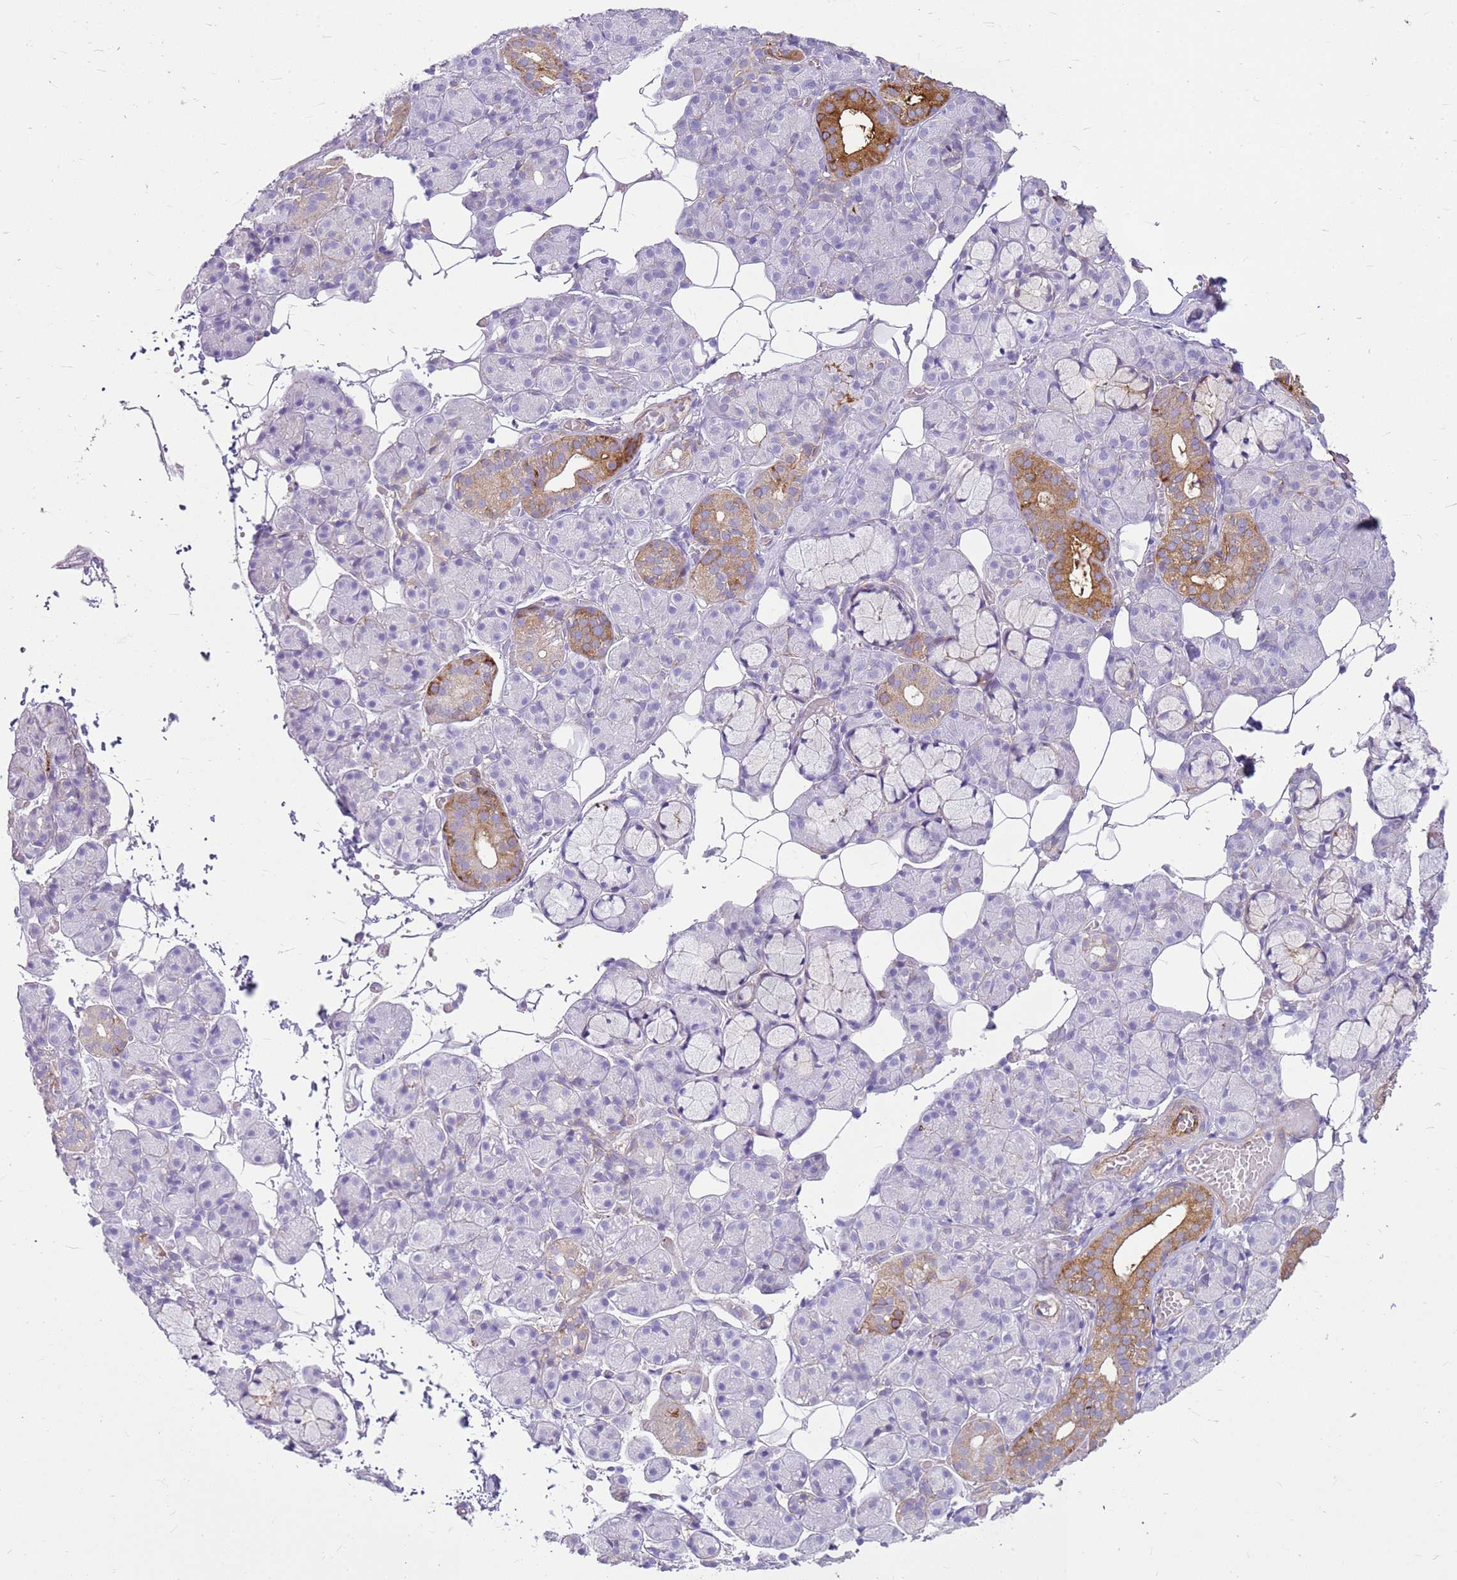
{"staining": {"intensity": "strong", "quantity": "<25%", "location": "cytoplasmic/membranous"}, "tissue": "salivary gland", "cell_type": "Glandular cells", "image_type": "normal", "snomed": [{"axis": "morphology", "description": "Normal tissue, NOS"}, {"axis": "topography", "description": "Salivary gland"}], "caption": "The photomicrograph shows staining of benign salivary gland, revealing strong cytoplasmic/membranous protein positivity (brown color) within glandular cells.", "gene": "HSPB1", "patient": {"sex": "male", "age": 63}}